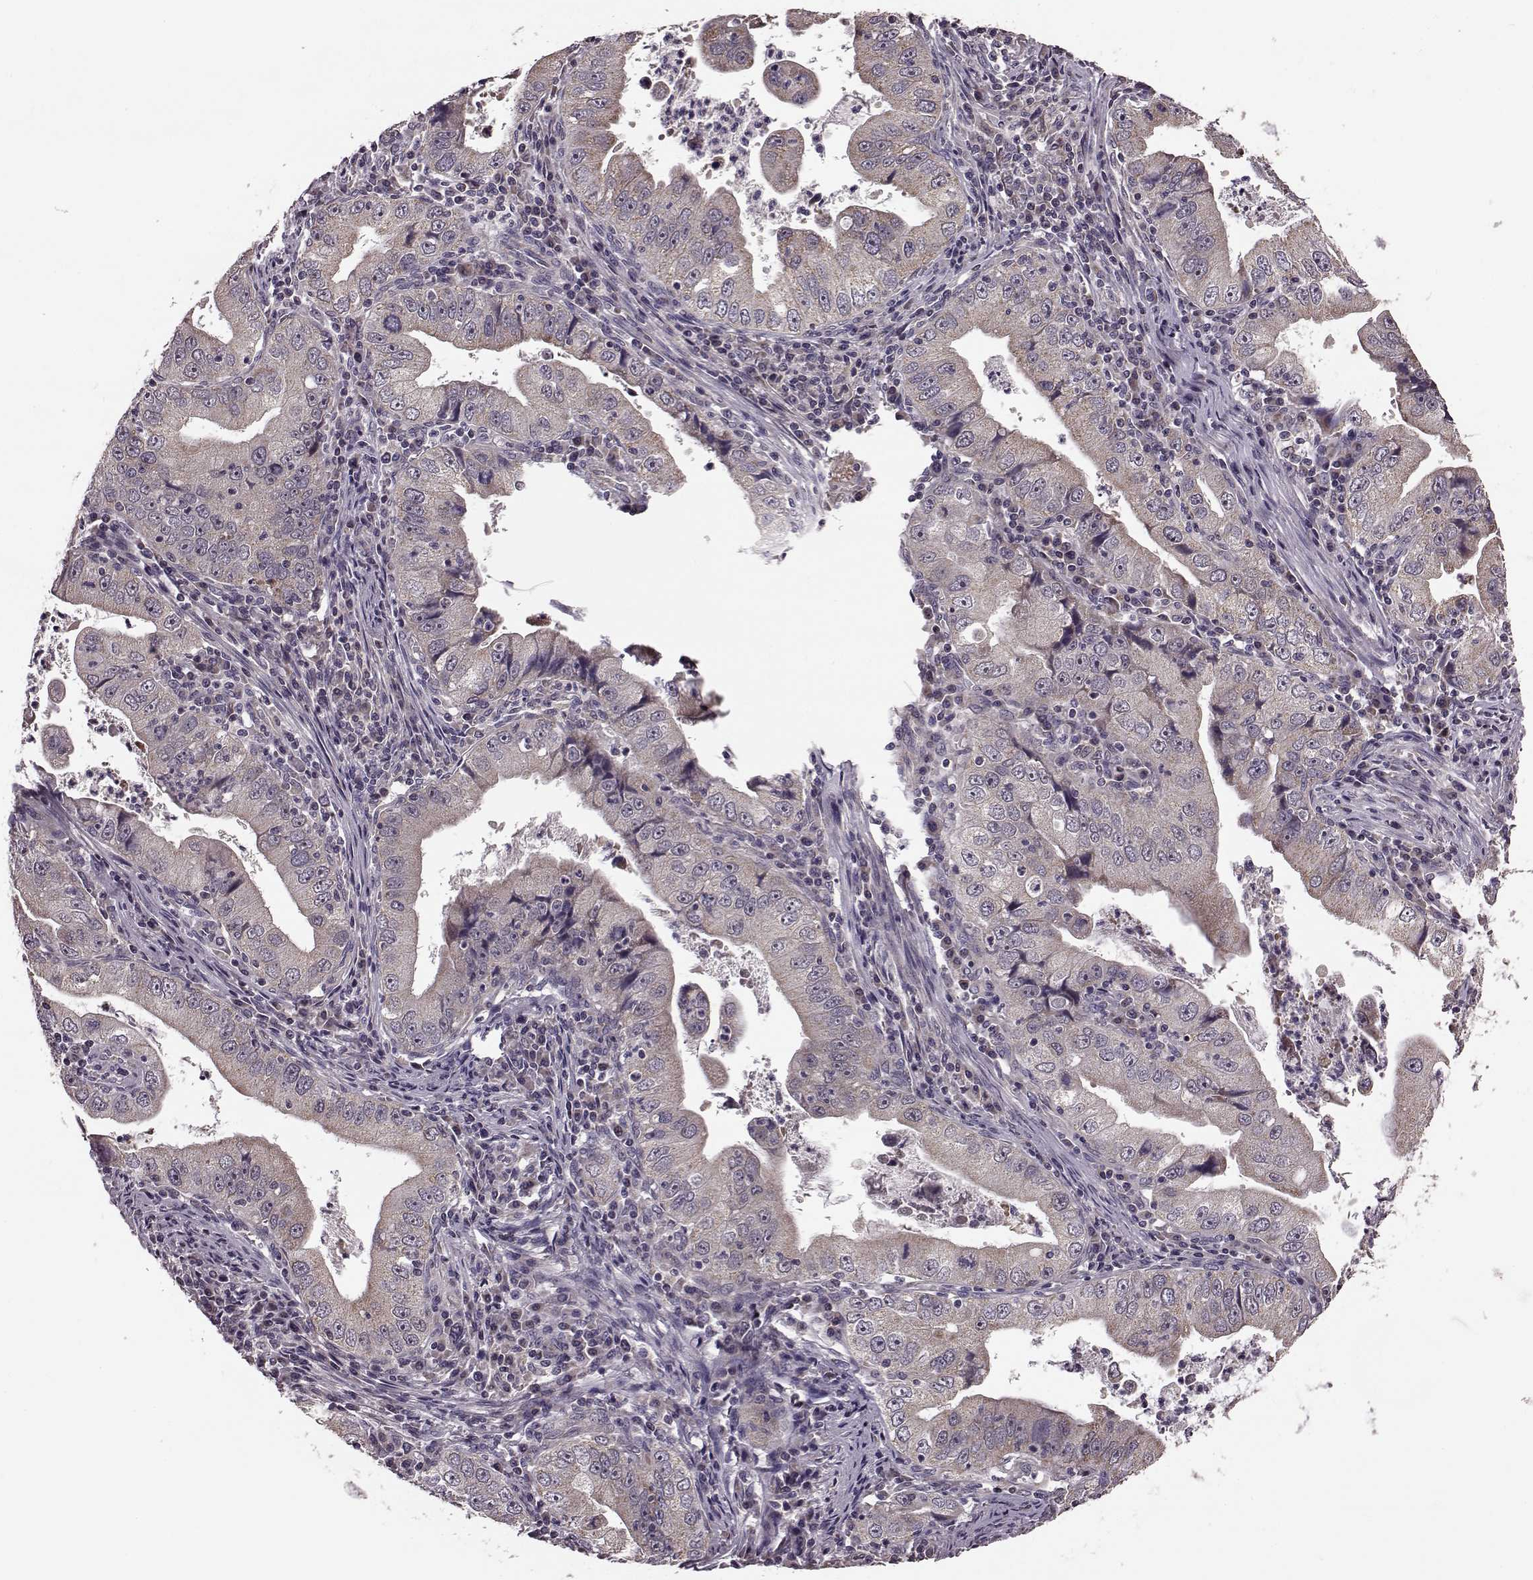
{"staining": {"intensity": "weak", "quantity": "<25%", "location": "cytoplasmic/membranous"}, "tissue": "stomach cancer", "cell_type": "Tumor cells", "image_type": "cancer", "snomed": [{"axis": "morphology", "description": "Adenocarcinoma, NOS"}, {"axis": "topography", "description": "Stomach"}], "caption": "The photomicrograph reveals no staining of tumor cells in adenocarcinoma (stomach). (DAB (3,3'-diaminobenzidine) immunohistochemistry (IHC), high magnification).", "gene": "PUDP", "patient": {"sex": "male", "age": 76}}